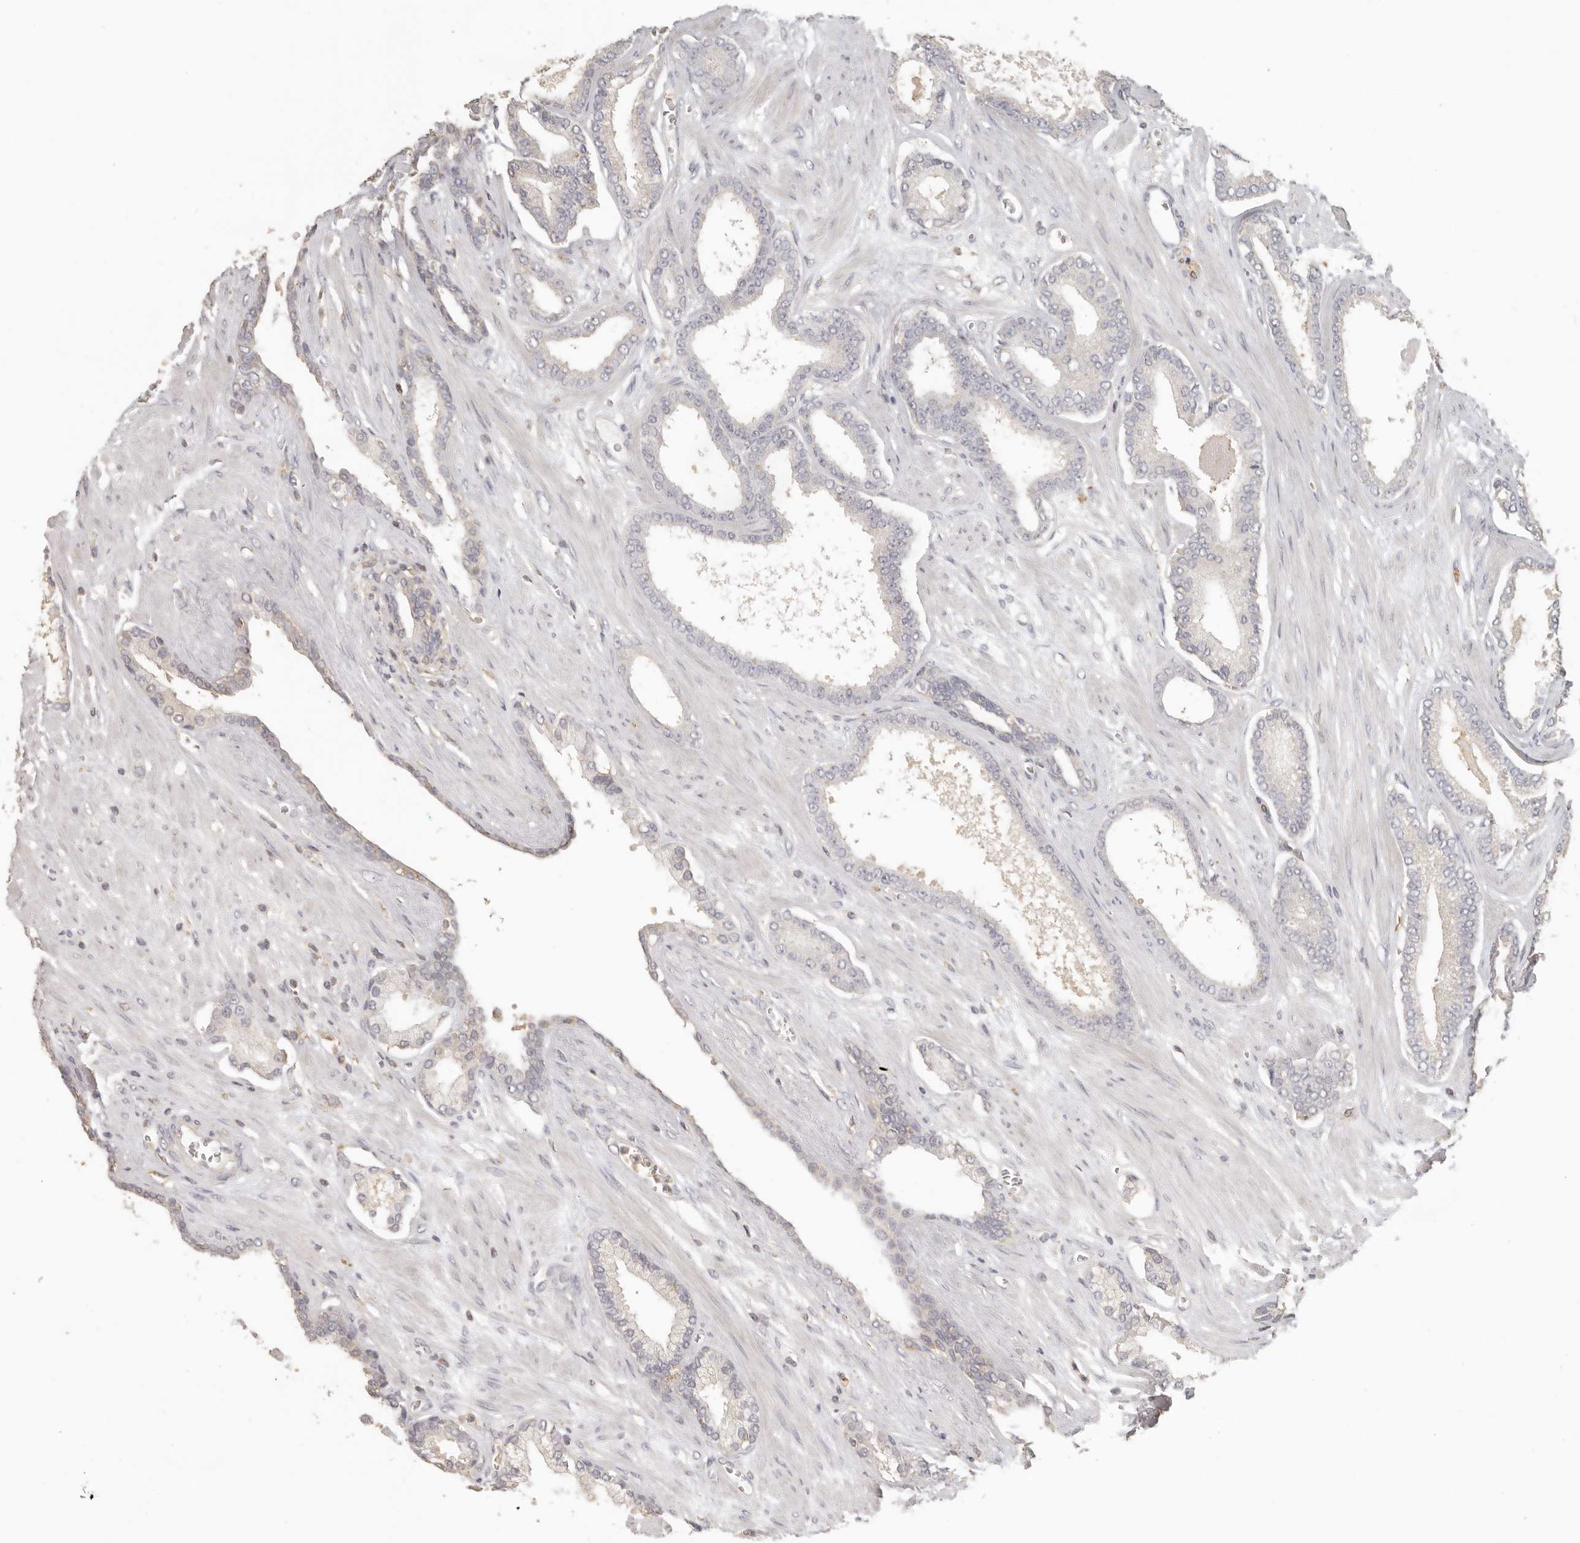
{"staining": {"intensity": "negative", "quantity": "none", "location": "none"}, "tissue": "prostate cancer", "cell_type": "Tumor cells", "image_type": "cancer", "snomed": [{"axis": "morphology", "description": "Adenocarcinoma, Low grade"}, {"axis": "topography", "description": "Prostate"}], "caption": "A high-resolution histopathology image shows immunohistochemistry staining of prostate low-grade adenocarcinoma, which reveals no significant positivity in tumor cells.", "gene": "CSK", "patient": {"sex": "male", "age": 70}}